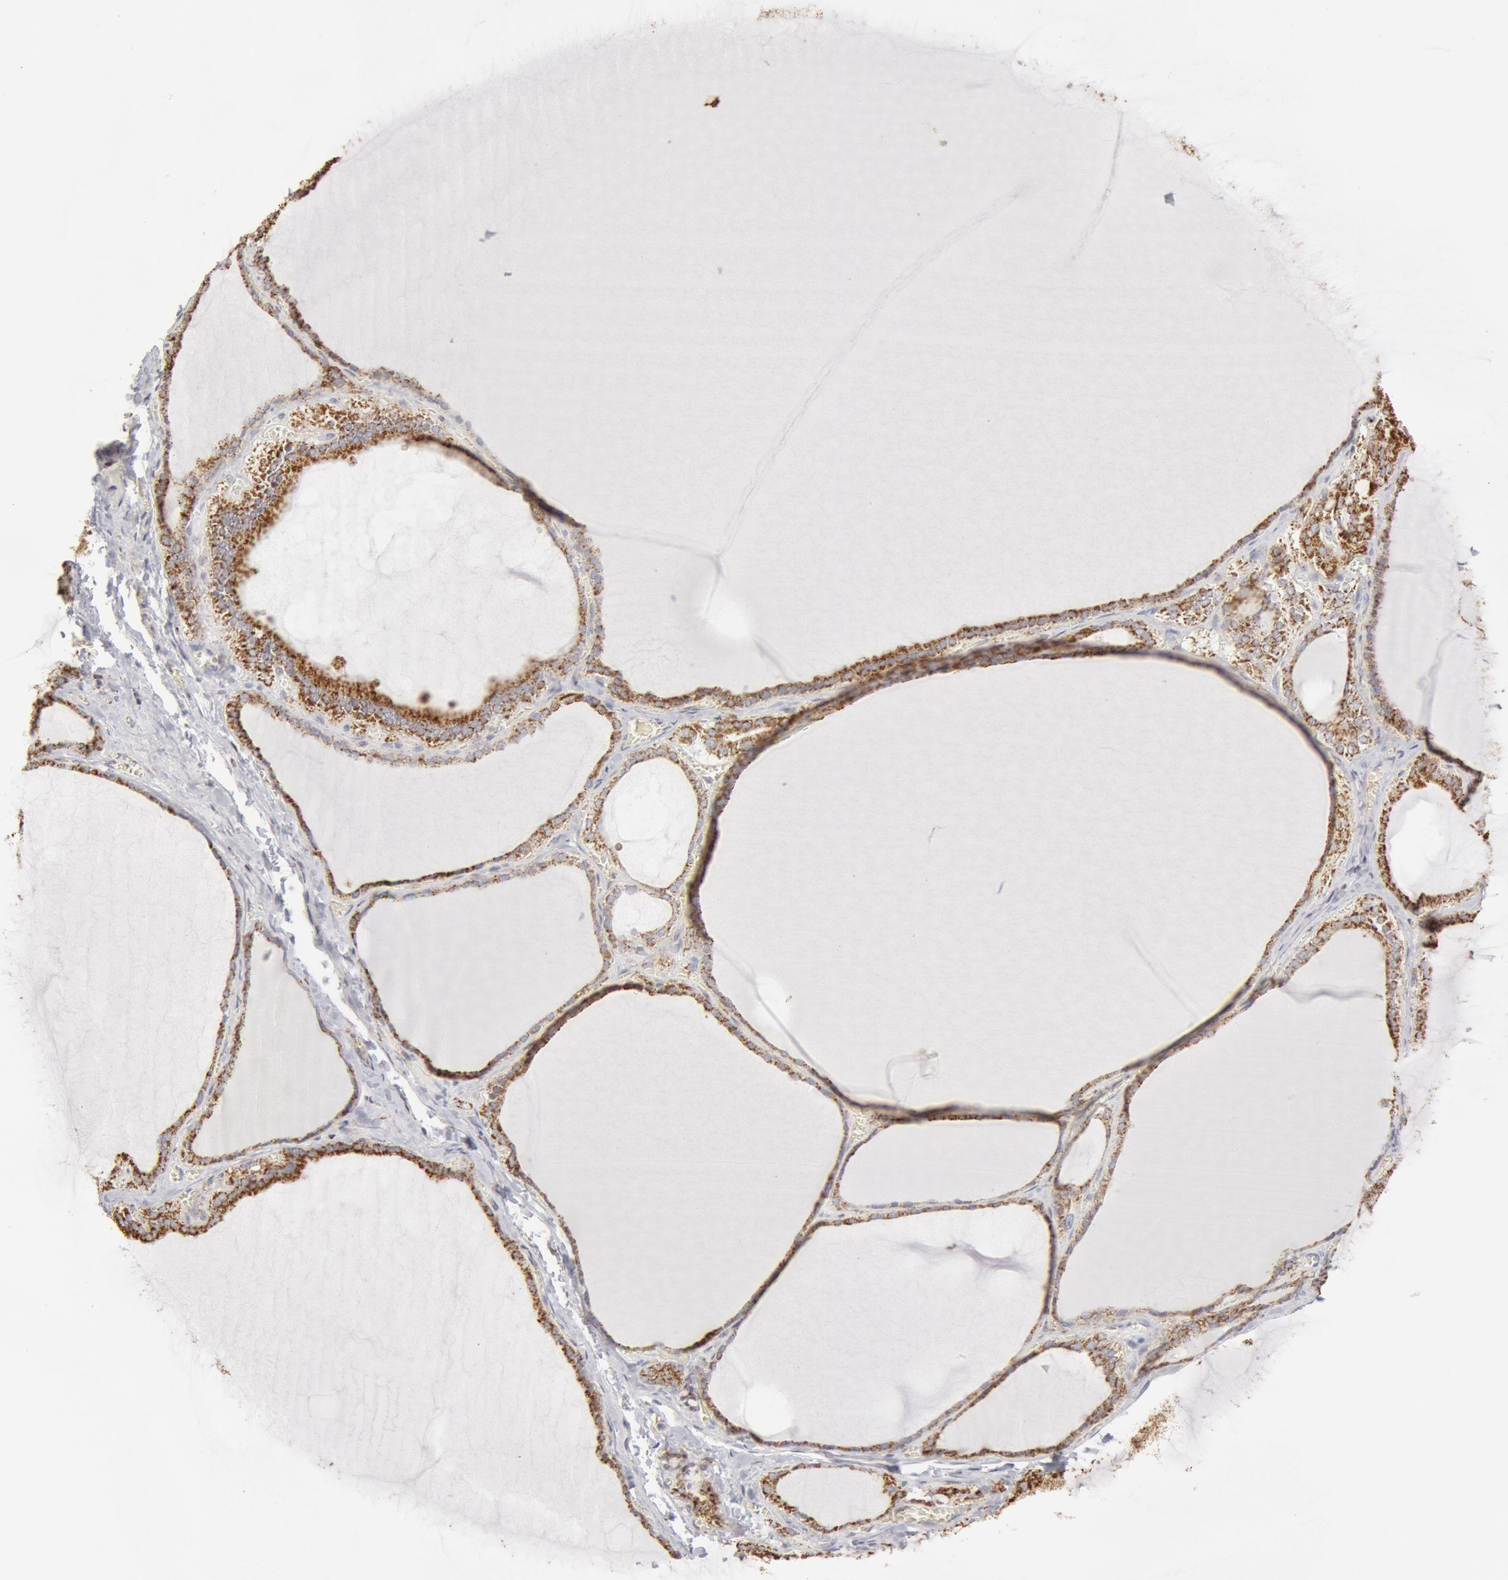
{"staining": {"intensity": "weak", "quantity": "<25%", "location": "cytoplasmic/membranous"}, "tissue": "thyroid gland", "cell_type": "Glandular cells", "image_type": "normal", "snomed": [{"axis": "morphology", "description": "Normal tissue, NOS"}, {"axis": "topography", "description": "Thyroid gland"}], "caption": "IHC photomicrograph of unremarkable thyroid gland: human thyroid gland stained with DAB (3,3'-diaminobenzidine) demonstrates no significant protein expression in glandular cells. (Immunohistochemistry (ihc), brightfield microscopy, high magnification).", "gene": "ATP5F1B", "patient": {"sex": "female", "age": 55}}